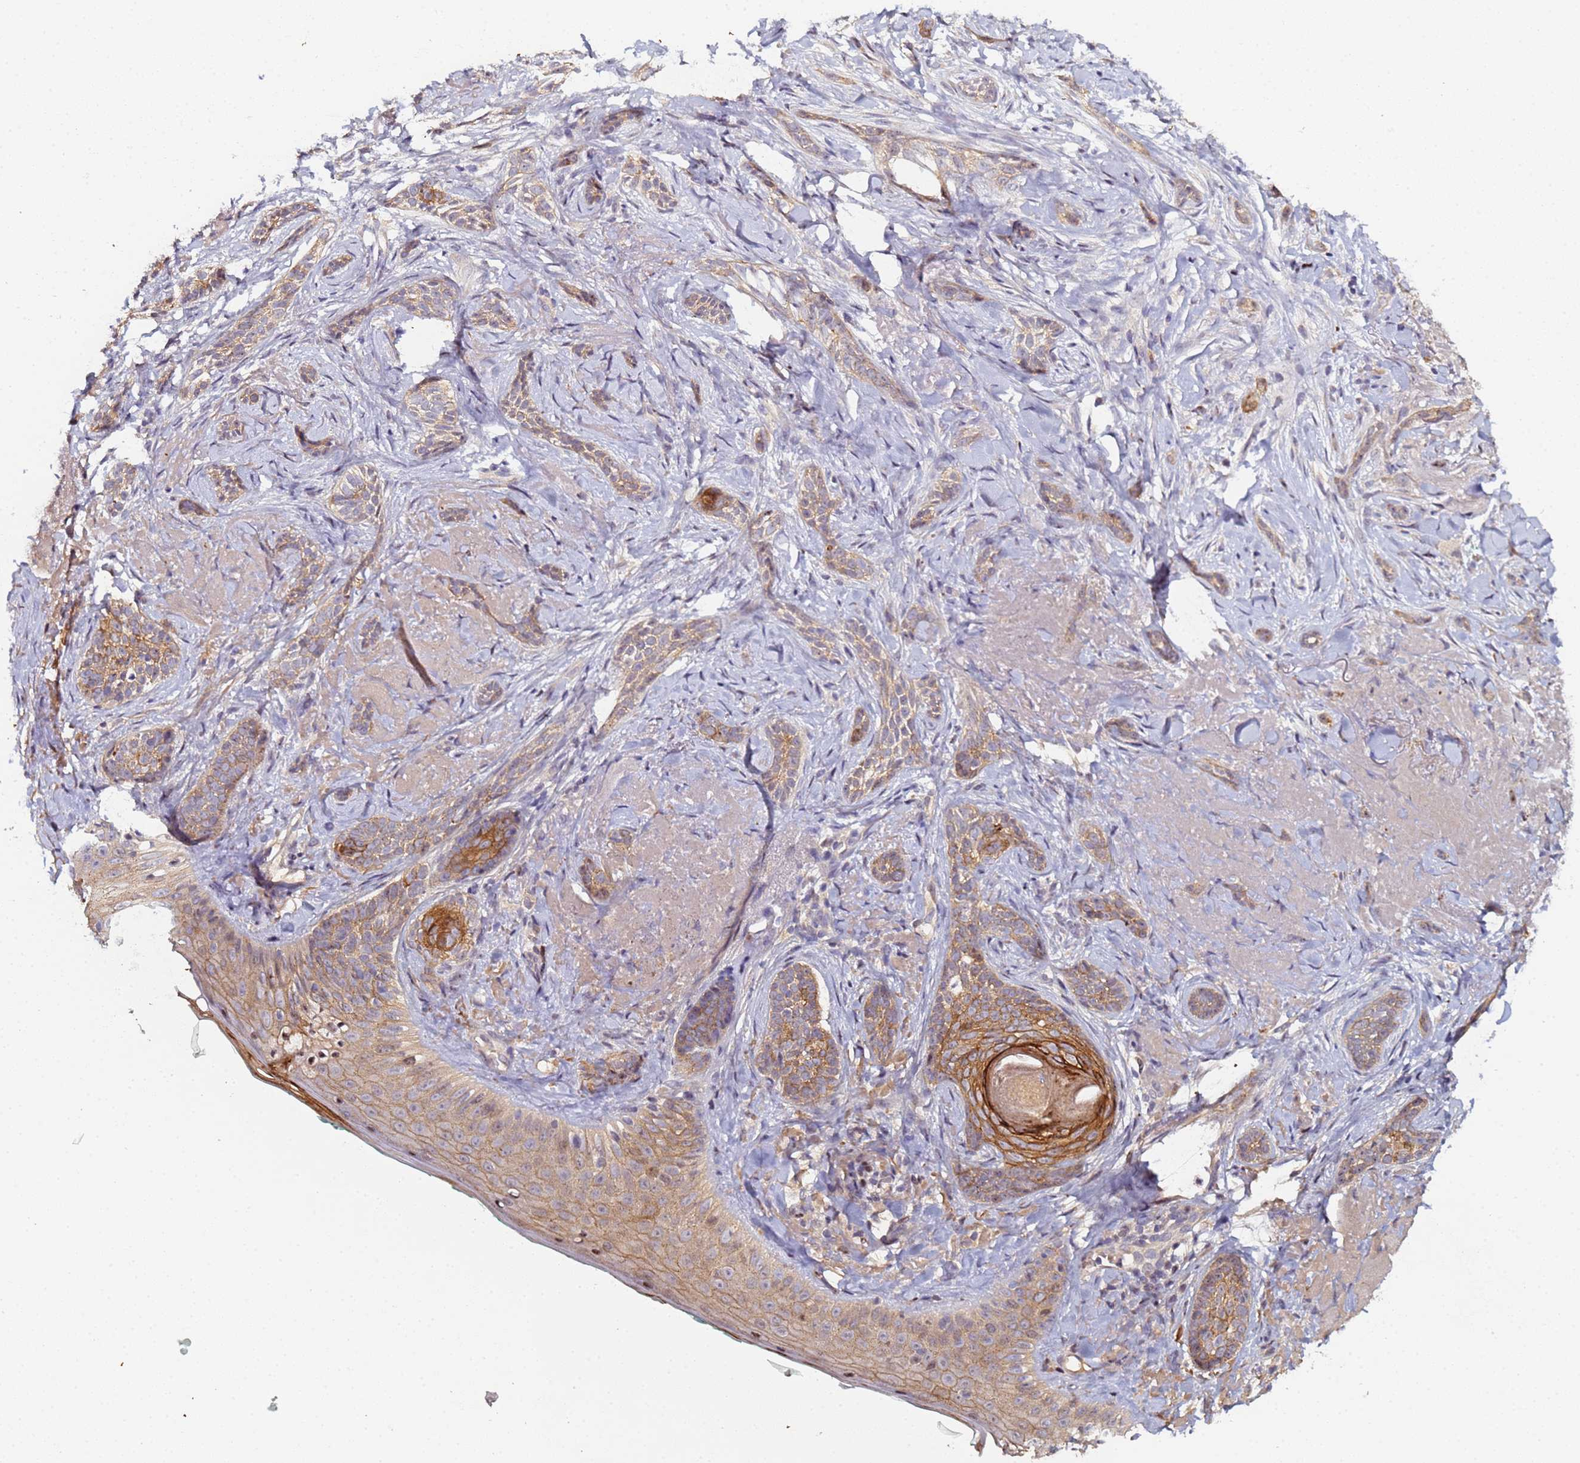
{"staining": {"intensity": "moderate", "quantity": "25%-75%", "location": "cytoplasmic/membranous"}, "tissue": "skin cancer", "cell_type": "Tumor cells", "image_type": "cancer", "snomed": [{"axis": "morphology", "description": "Basal cell carcinoma"}, {"axis": "topography", "description": "Skin"}], "caption": "DAB (3,3'-diaminobenzidine) immunohistochemical staining of human skin cancer (basal cell carcinoma) demonstrates moderate cytoplasmic/membranous protein expression in about 25%-75% of tumor cells. (DAB = brown stain, brightfield microscopy at high magnification).", "gene": "OSER1", "patient": {"sex": "male", "age": 71}}